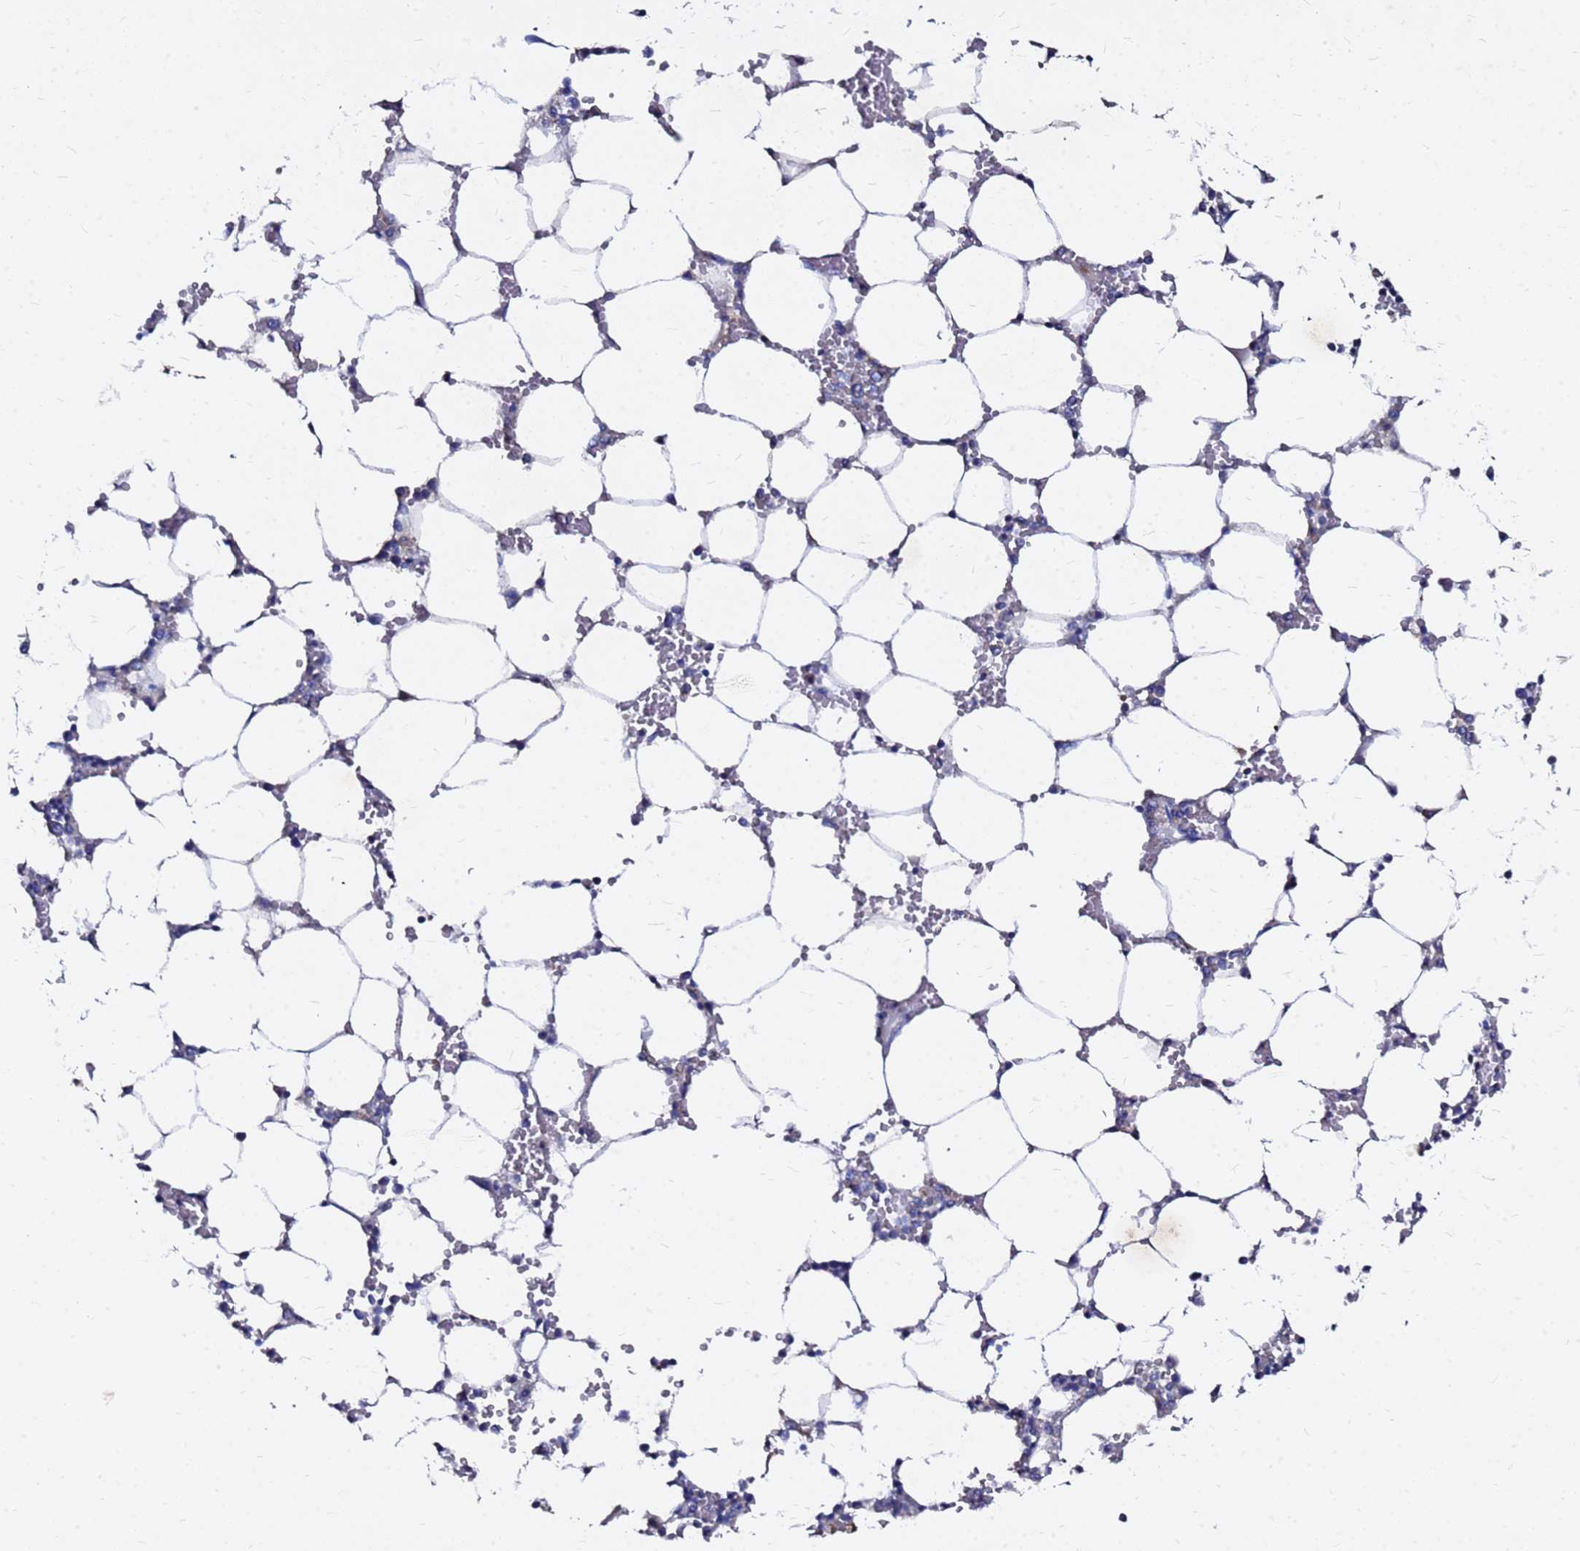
{"staining": {"intensity": "negative", "quantity": "none", "location": "none"}, "tissue": "bone marrow", "cell_type": "Hematopoietic cells", "image_type": "normal", "snomed": [{"axis": "morphology", "description": "Normal tissue, NOS"}, {"axis": "topography", "description": "Bone marrow"}], "caption": "High power microscopy micrograph of an immunohistochemistry (IHC) micrograph of unremarkable bone marrow, revealing no significant positivity in hematopoietic cells. (Stains: DAB (3,3'-diaminobenzidine) IHC with hematoxylin counter stain, Microscopy: brightfield microscopy at high magnification).", "gene": "FAM183A", "patient": {"sex": "male", "age": 64}}